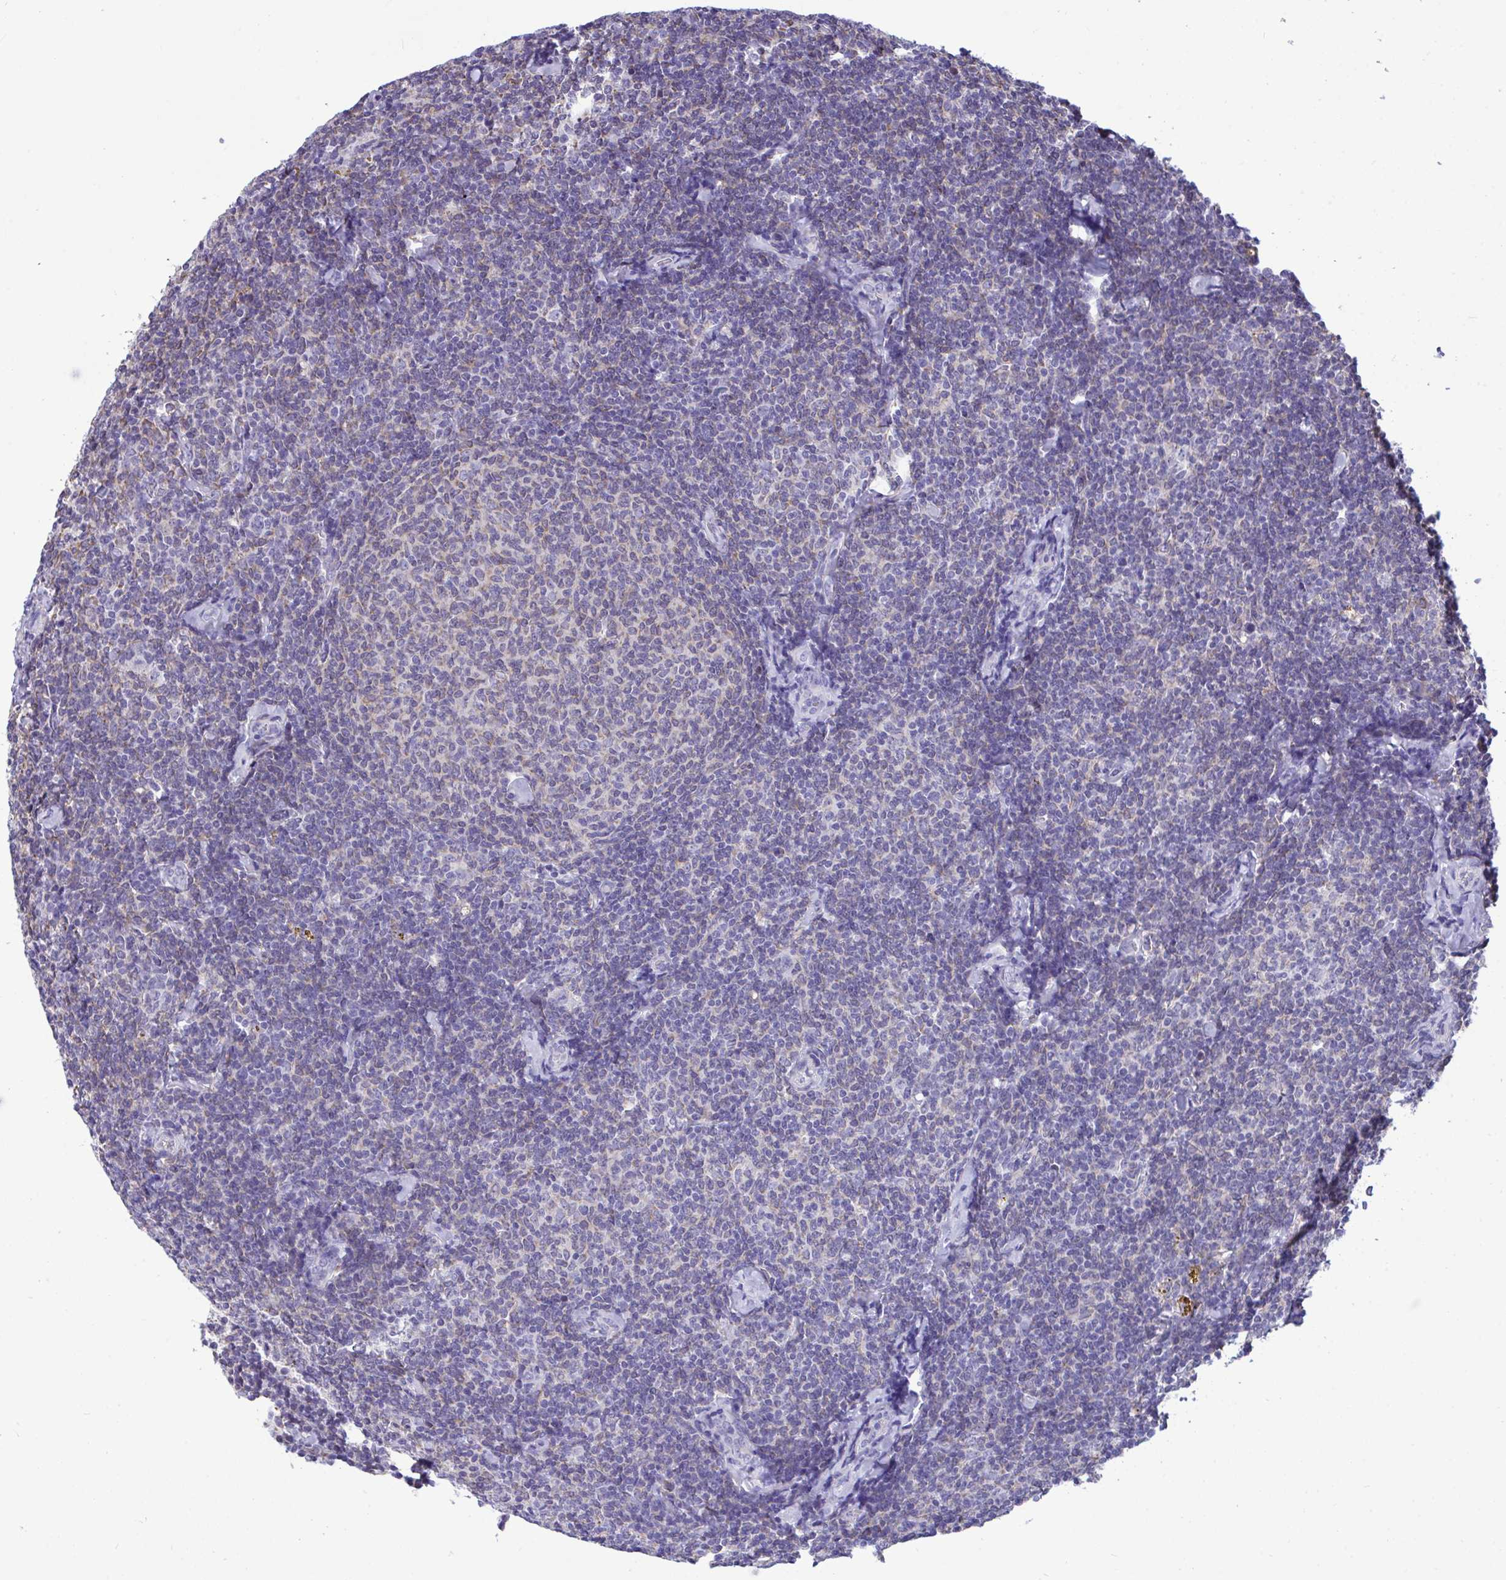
{"staining": {"intensity": "weak", "quantity": "<25%", "location": "cytoplasmic/membranous"}, "tissue": "lymphoma", "cell_type": "Tumor cells", "image_type": "cancer", "snomed": [{"axis": "morphology", "description": "Malignant lymphoma, non-Hodgkin's type, Low grade"}, {"axis": "topography", "description": "Lymph node"}], "caption": "DAB (3,3'-diaminobenzidine) immunohistochemical staining of lymphoma exhibits no significant expression in tumor cells.", "gene": "PIGK", "patient": {"sex": "female", "age": 56}}